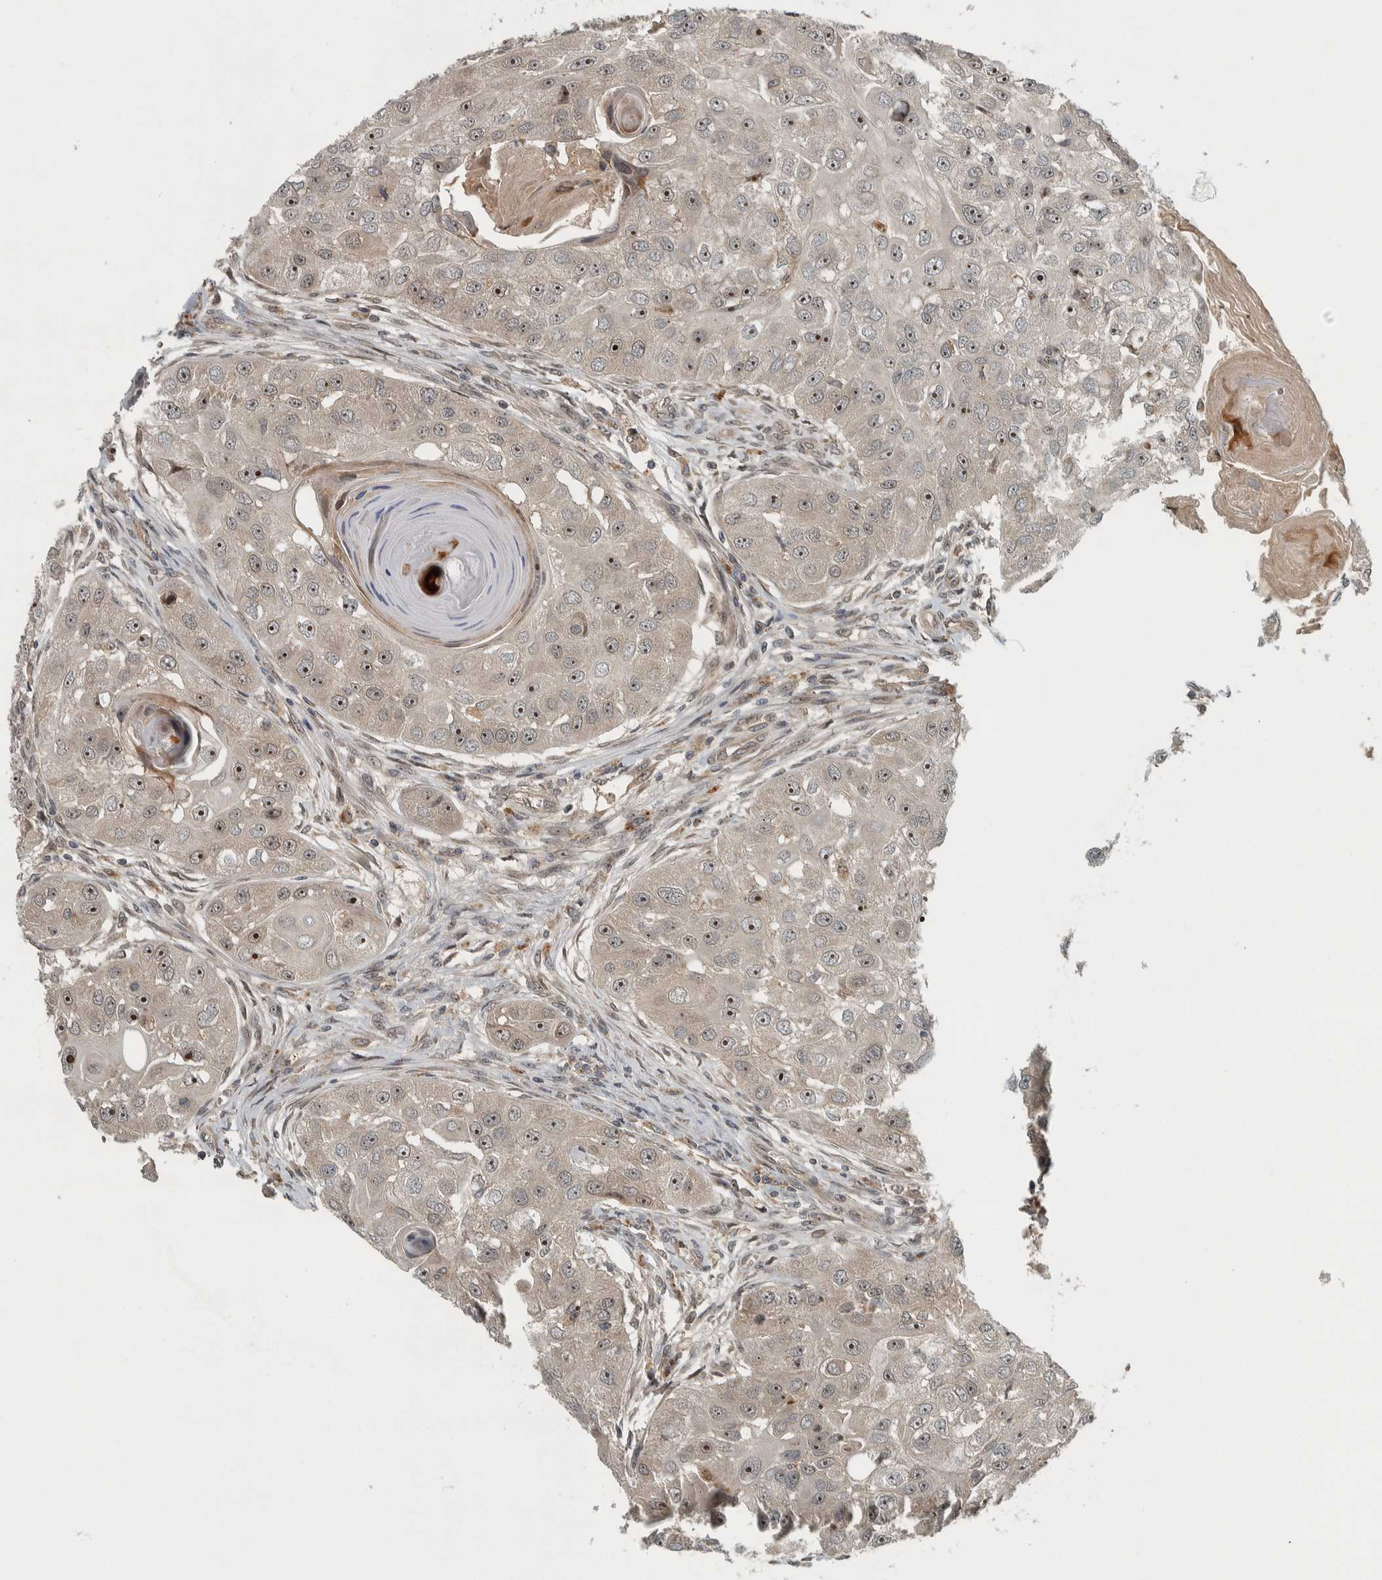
{"staining": {"intensity": "strong", "quantity": ">75%", "location": "cytoplasmic/membranous,nuclear"}, "tissue": "head and neck cancer", "cell_type": "Tumor cells", "image_type": "cancer", "snomed": [{"axis": "morphology", "description": "Normal tissue, NOS"}, {"axis": "morphology", "description": "Squamous cell carcinoma, NOS"}, {"axis": "topography", "description": "Skeletal muscle"}, {"axis": "topography", "description": "Head-Neck"}], "caption": "Immunohistochemistry (IHC) (DAB) staining of human head and neck cancer (squamous cell carcinoma) shows strong cytoplasmic/membranous and nuclear protein positivity in approximately >75% of tumor cells. The protein is shown in brown color, while the nuclei are stained blue.", "gene": "XPO5", "patient": {"sex": "male", "age": 51}}